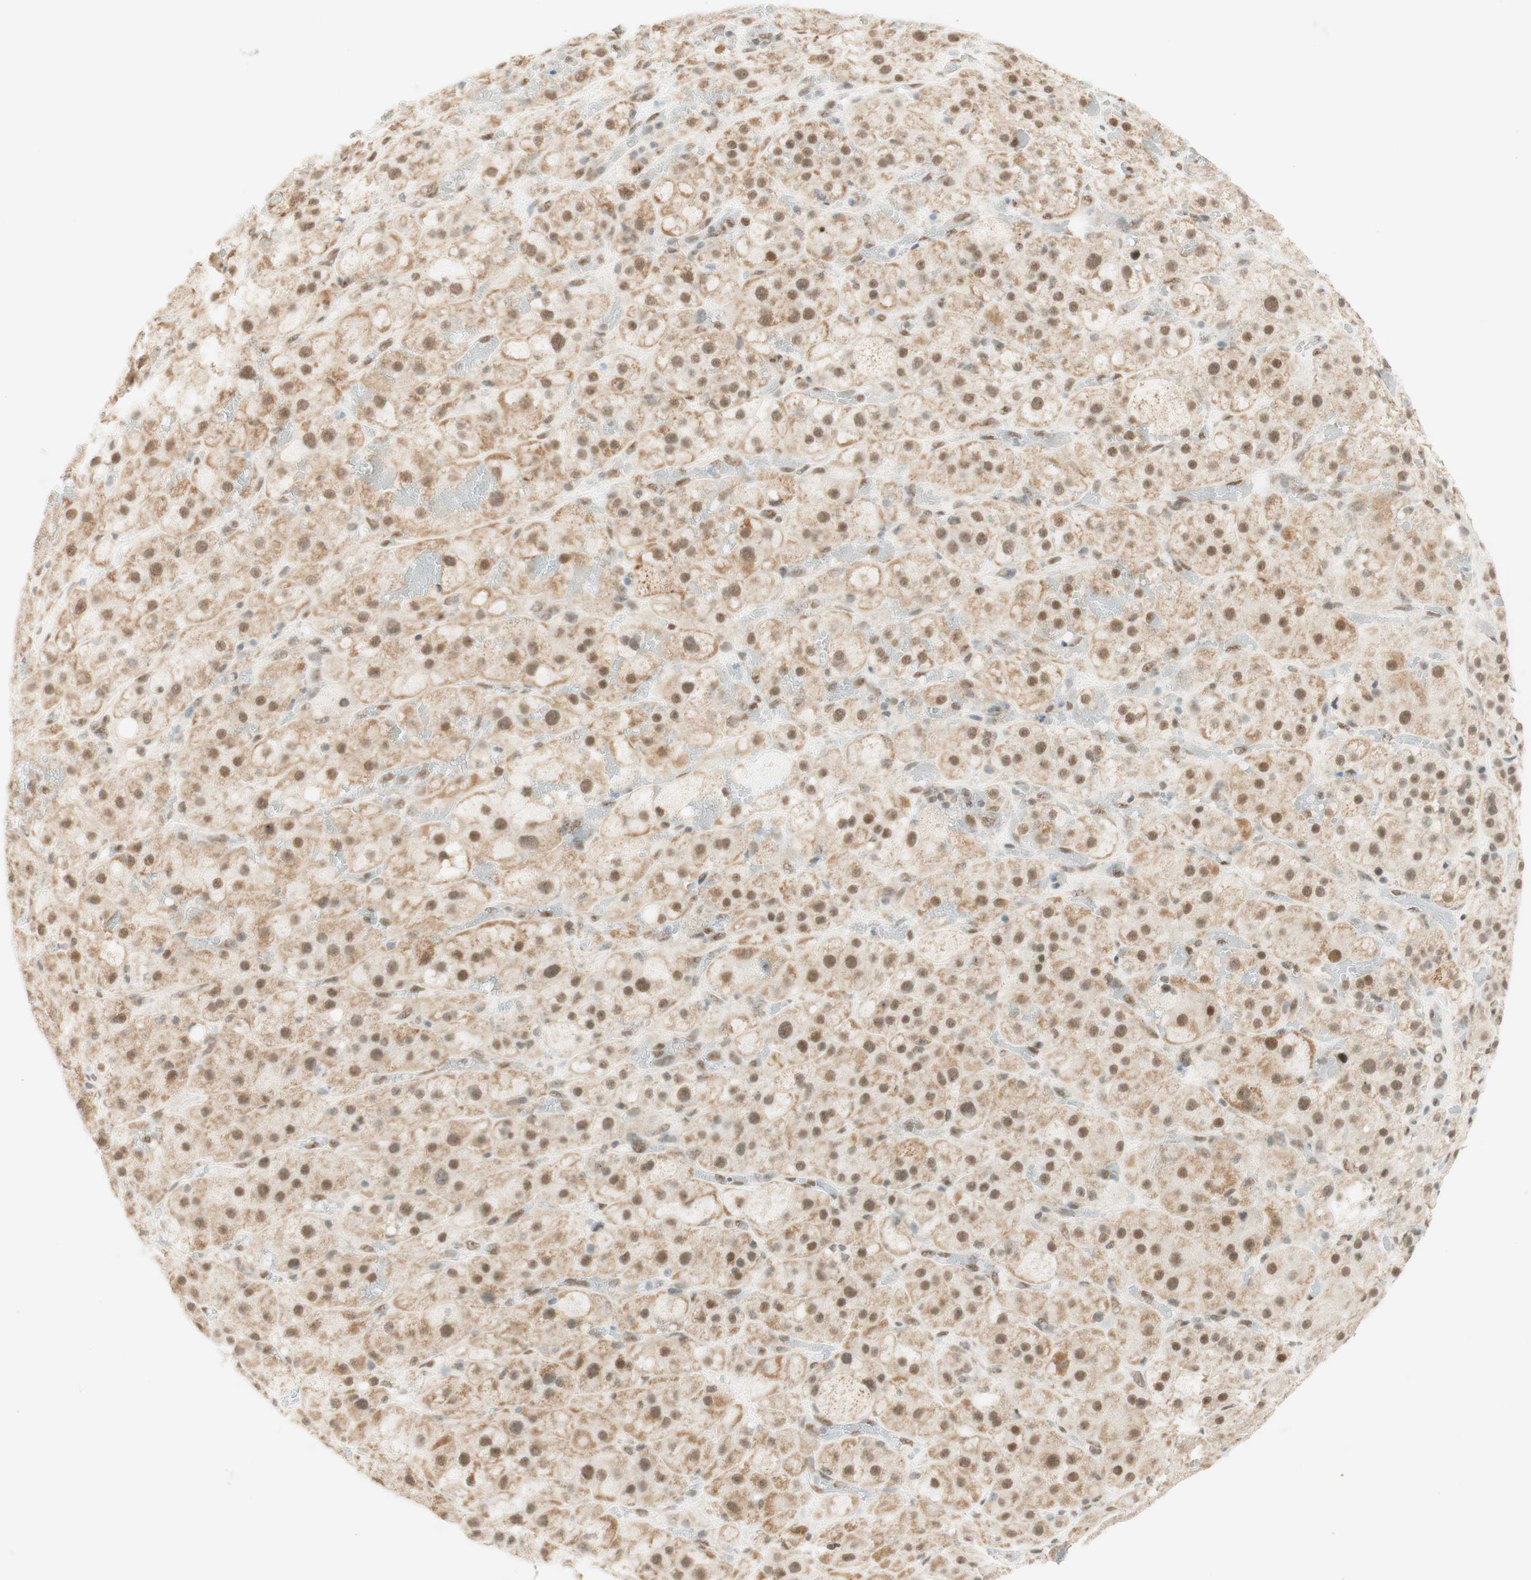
{"staining": {"intensity": "moderate", "quantity": ">75%", "location": "cytoplasmic/membranous,nuclear"}, "tissue": "adrenal gland", "cell_type": "Glandular cells", "image_type": "normal", "snomed": [{"axis": "morphology", "description": "Normal tissue, NOS"}, {"axis": "topography", "description": "Adrenal gland"}], "caption": "This micrograph exhibits IHC staining of normal adrenal gland, with medium moderate cytoplasmic/membranous,nuclear expression in approximately >75% of glandular cells.", "gene": "ZNF782", "patient": {"sex": "female", "age": 47}}